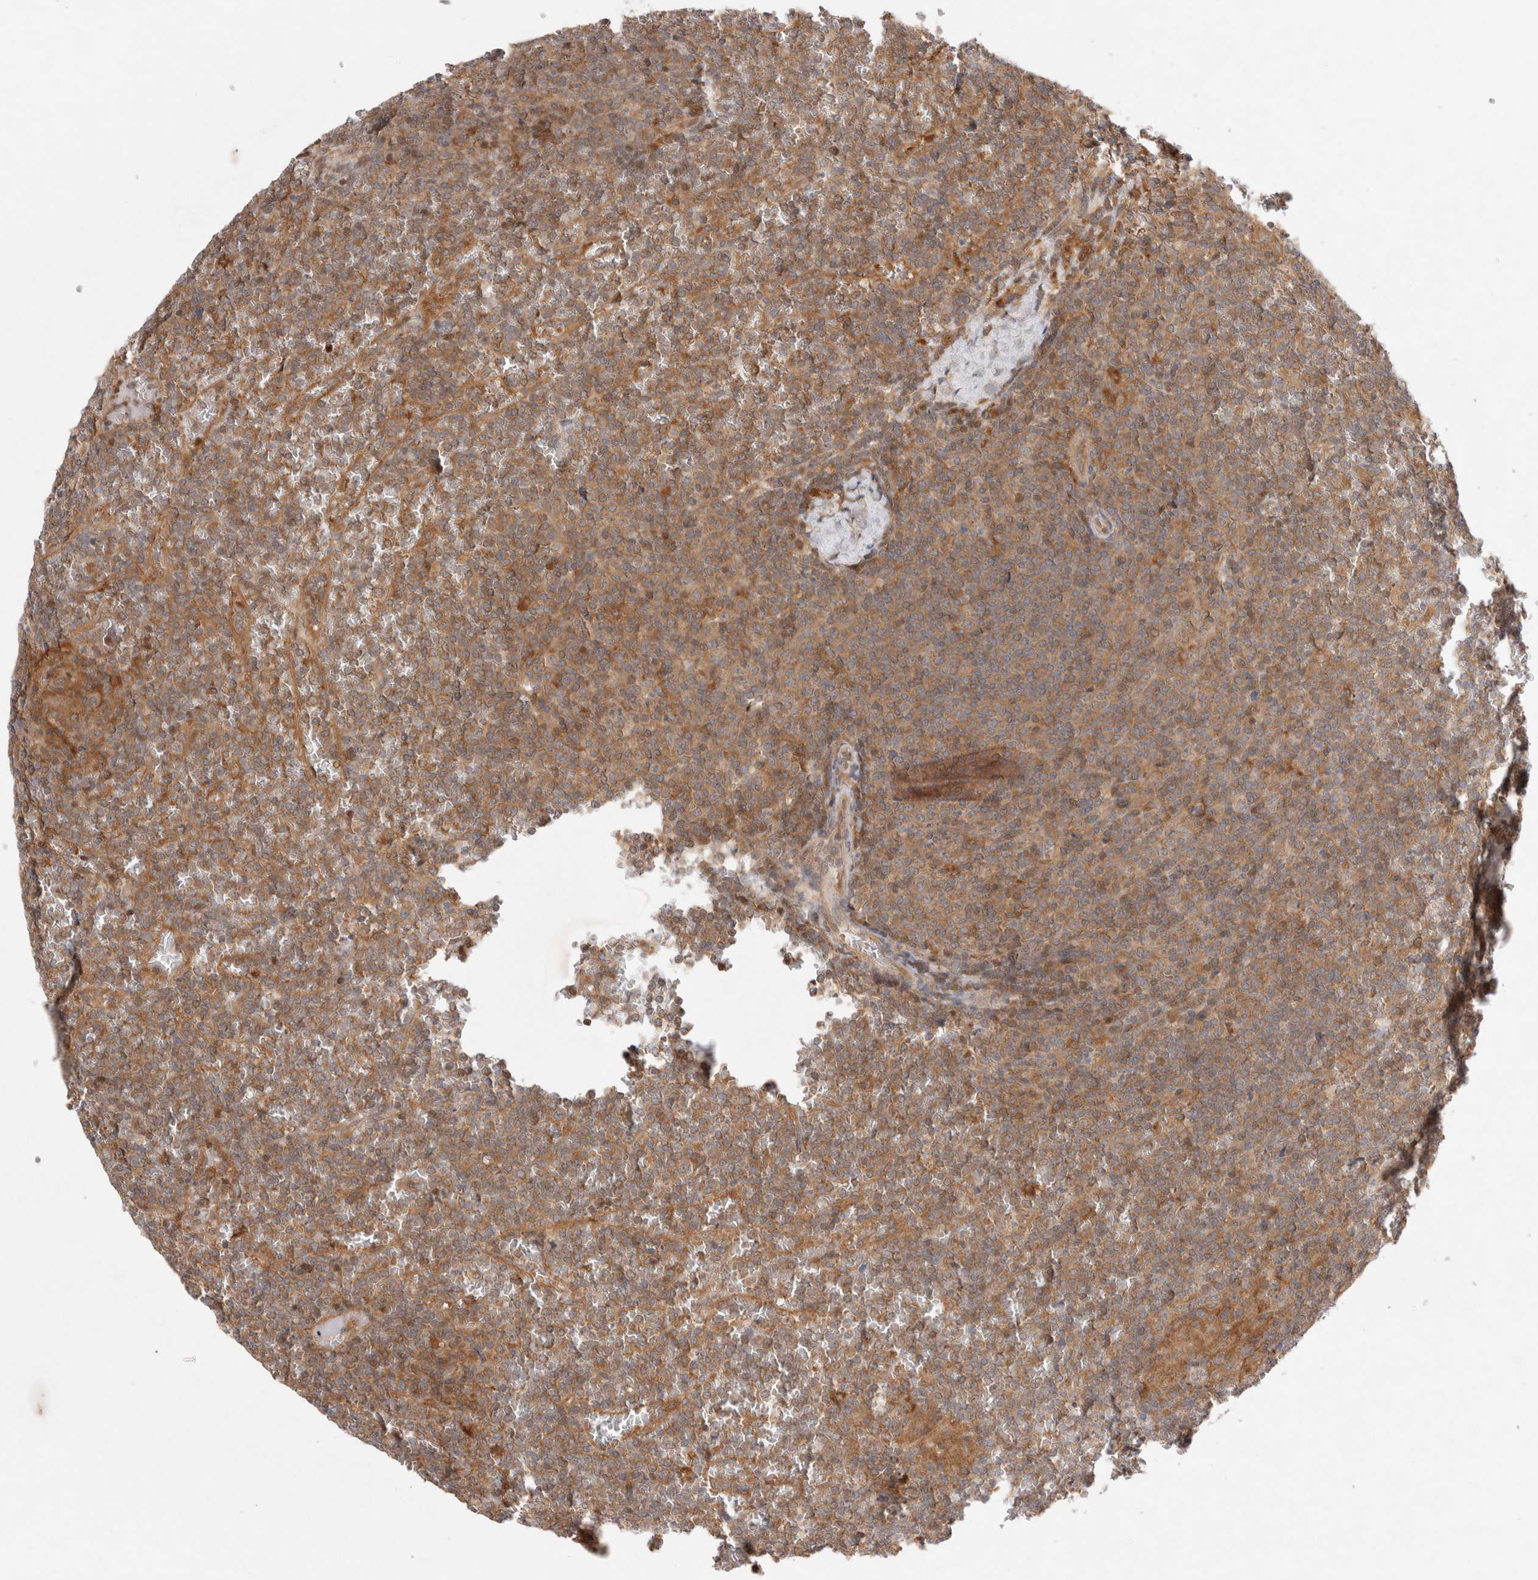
{"staining": {"intensity": "moderate", "quantity": ">75%", "location": "cytoplasmic/membranous"}, "tissue": "lymphoma", "cell_type": "Tumor cells", "image_type": "cancer", "snomed": [{"axis": "morphology", "description": "Malignant lymphoma, non-Hodgkin's type, Low grade"}, {"axis": "topography", "description": "Spleen"}], "caption": "The immunohistochemical stain shows moderate cytoplasmic/membranous positivity in tumor cells of lymphoma tissue.", "gene": "HTT", "patient": {"sex": "female", "age": 19}}